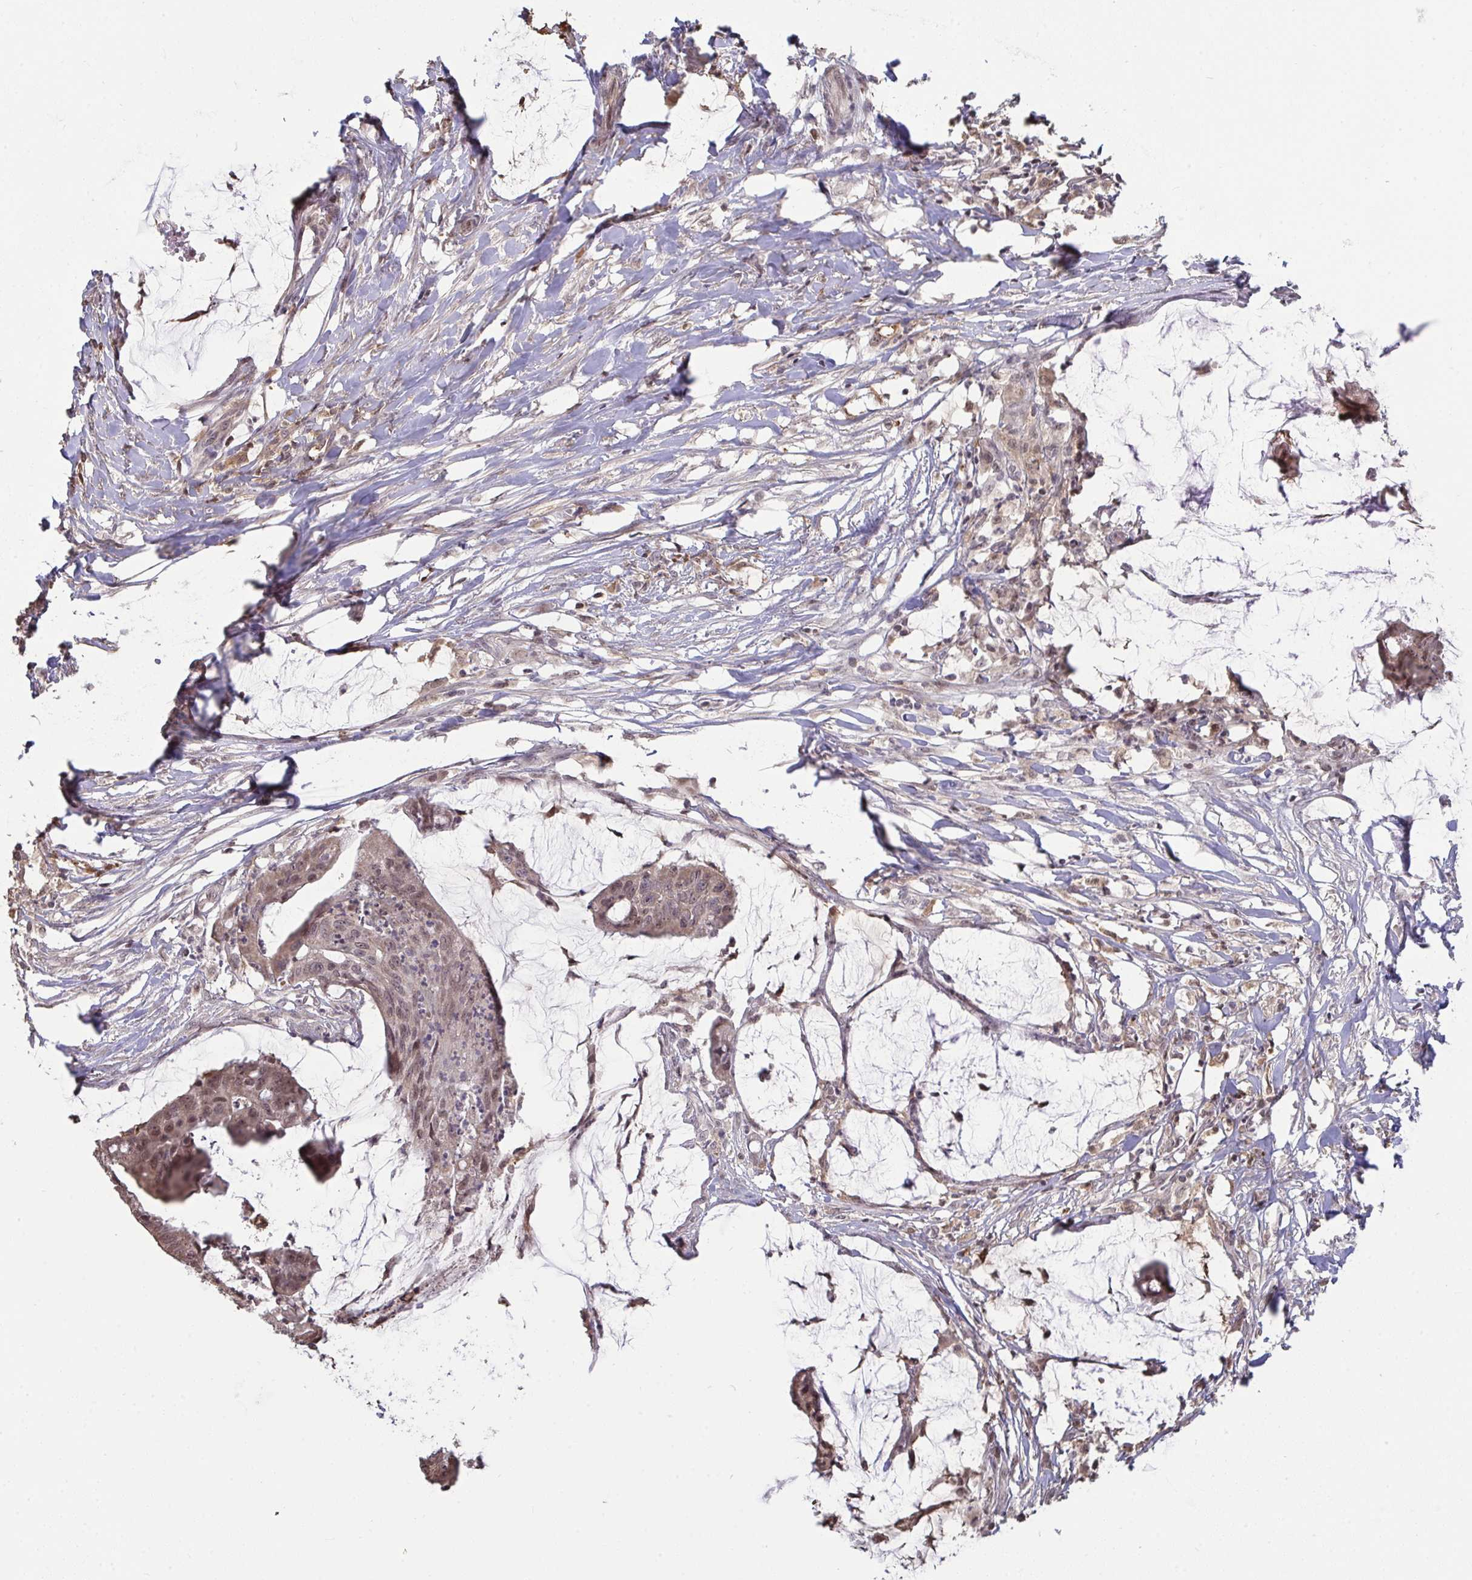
{"staining": {"intensity": "moderate", "quantity": ">75%", "location": "cytoplasmic/membranous,nuclear"}, "tissue": "colorectal cancer", "cell_type": "Tumor cells", "image_type": "cancer", "snomed": [{"axis": "morphology", "description": "Adenocarcinoma, NOS"}, {"axis": "topography", "description": "Colon"}], "caption": "Moderate cytoplasmic/membranous and nuclear expression for a protein is identified in about >75% of tumor cells of adenocarcinoma (colorectal) using IHC.", "gene": "SAP30", "patient": {"sex": "male", "age": 62}}